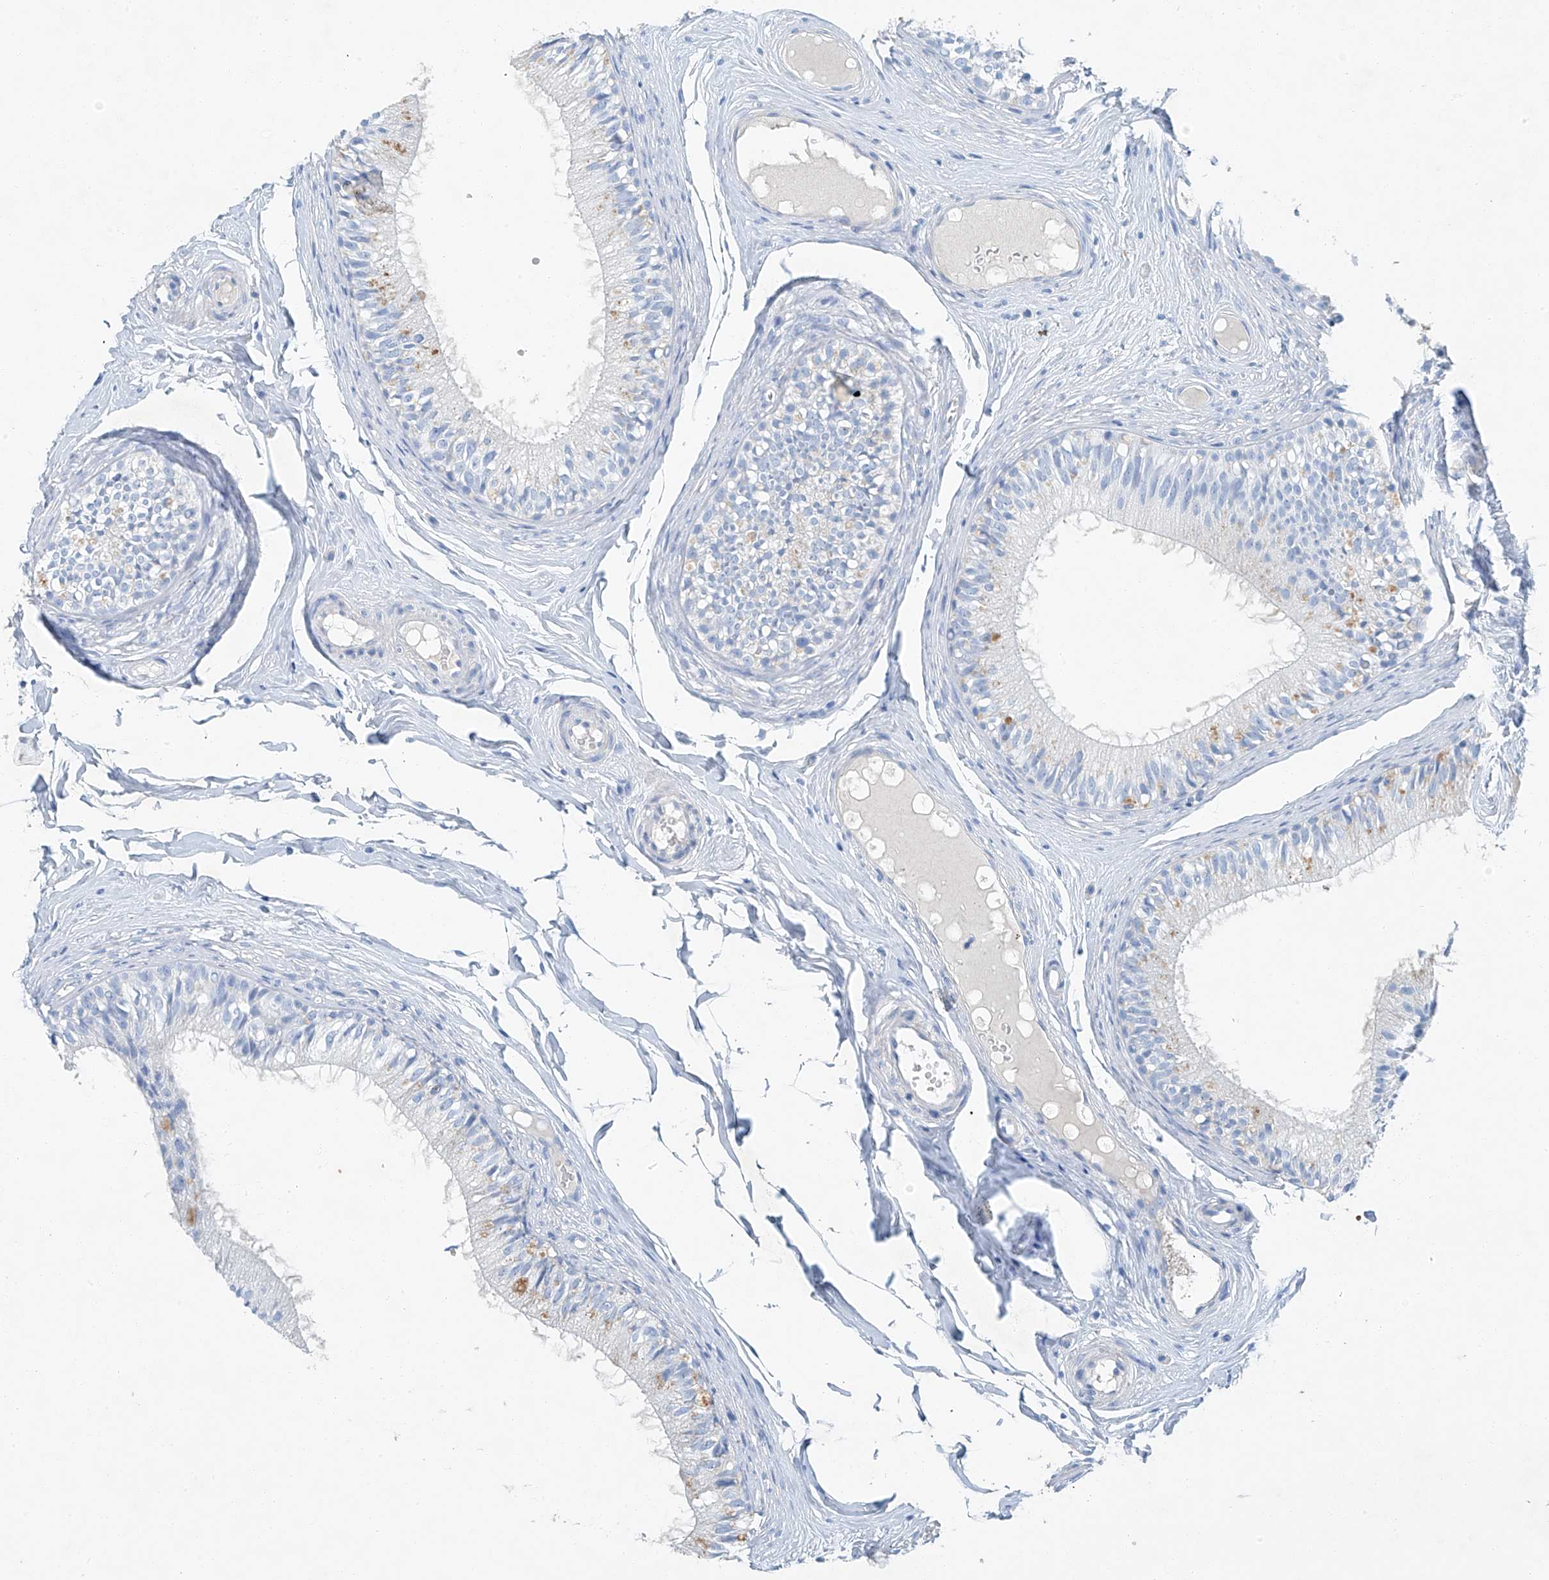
{"staining": {"intensity": "moderate", "quantity": "<25%", "location": "cytoplasmic/membranous"}, "tissue": "epididymis", "cell_type": "Glandular cells", "image_type": "normal", "snomed": [{"axis": "morphology", "description": "Normal tissue, NOS"}, {"axis": "morphology", "description": "Seminoma in situ"}, {"axis": "topography", "description": "Testis"}, {"axis": "topography", "description": "Epididymis"}], "caption": "Immunohistochemical staining of unremarkable human epididymis exhibits <25% levels of moderate cytoplasmic/membranous protein staining in about <25% of glandular cells.", "gene": "C1orf87", "patient": {"sex": "male", "age": 28}}